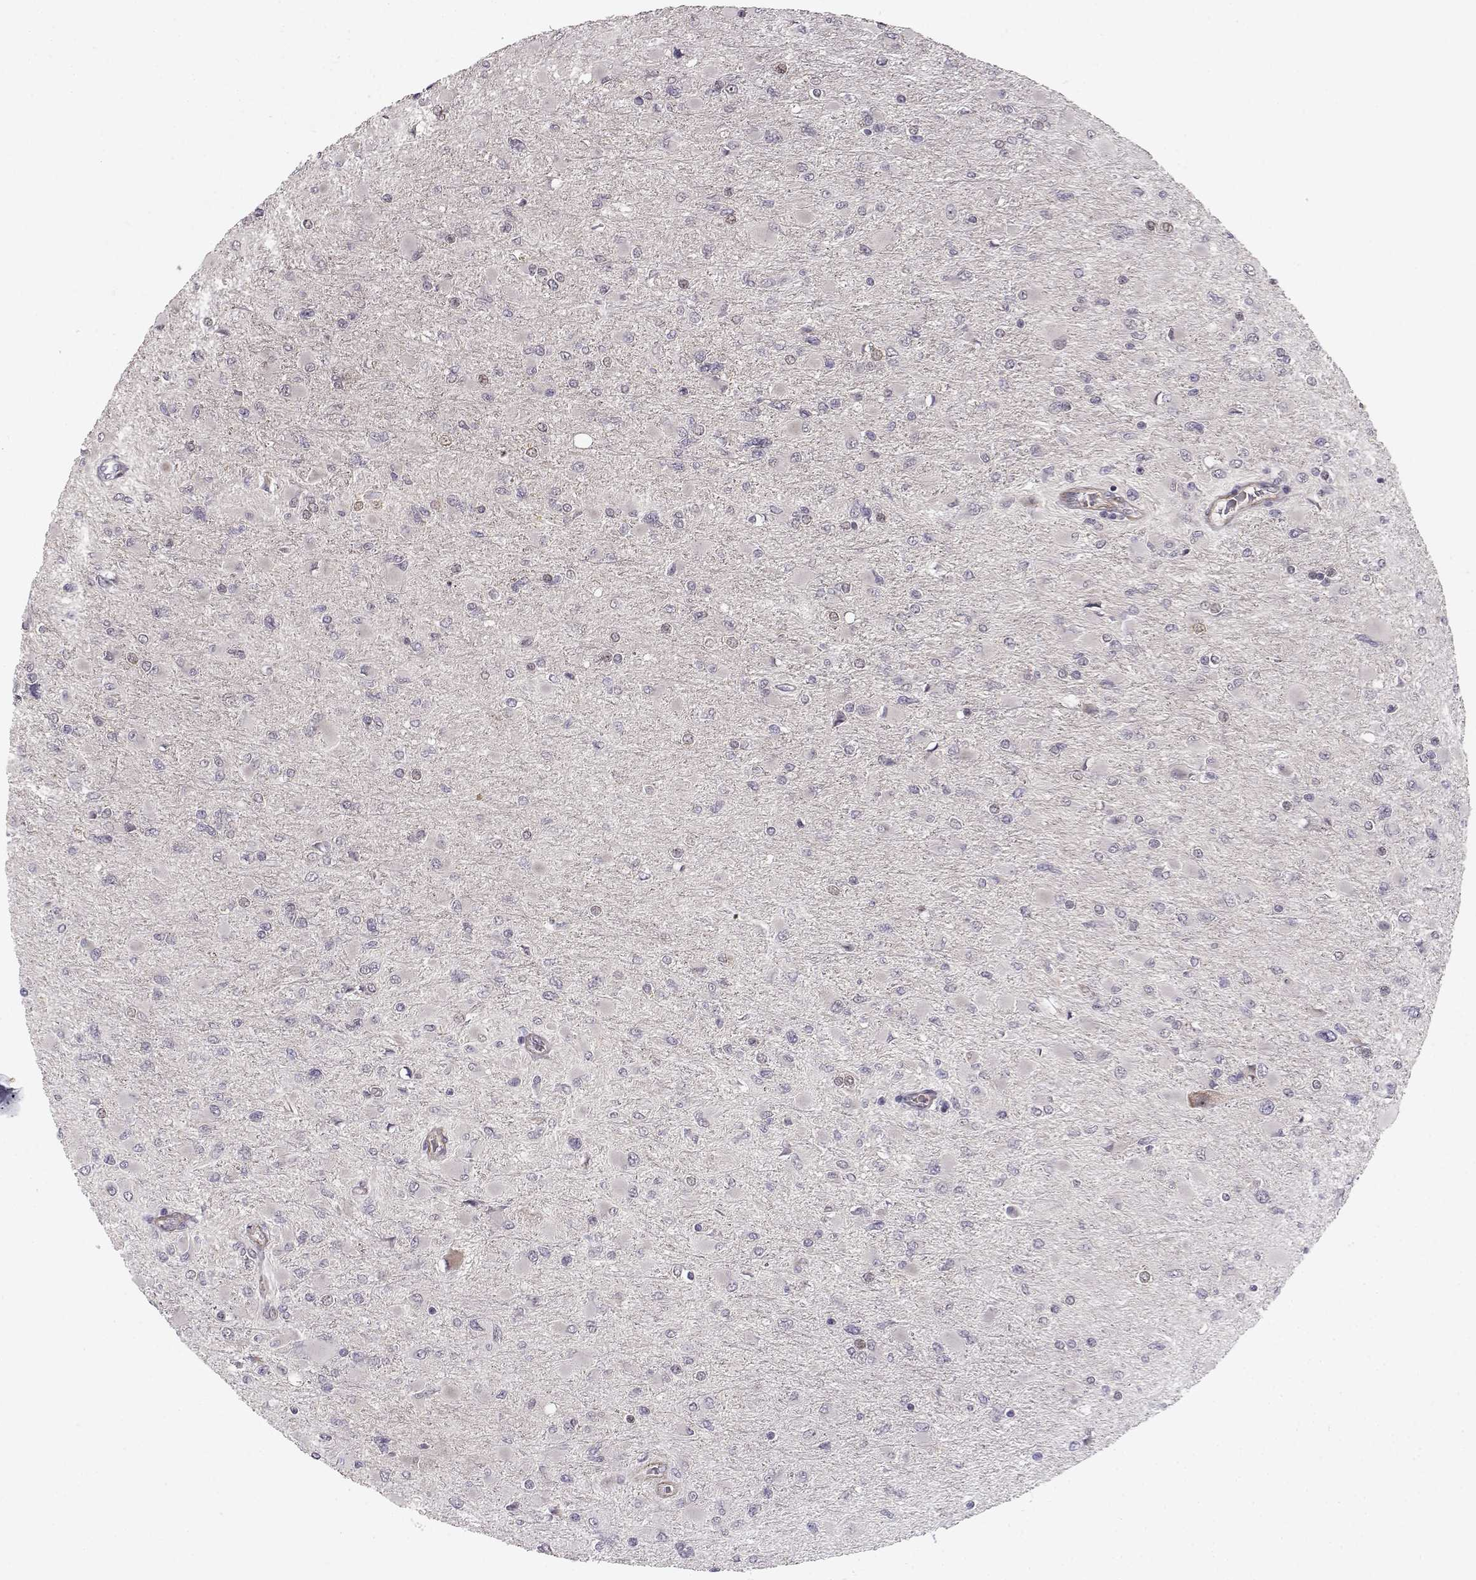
{"staining": {"intensity": "negative", "quantity": "none", "location": "none"}, "tissue": "glioma", "cell_type": "Tumor cells", "image_type": "cancer", "snomed": [{"axis": "morphology", "description": "Glioma, malignant, High grade"}, {"axis": "topography", "description": "Cerebral cortex"}], "caption": "Immunohistochemical staining of glioma reveals no significant positivity in tumor cells. (Brightfield microscopy of DAB immunohistochemistry (IHC) at high magnification).", "gene": "RGS9BP", "patient": {"sex": "female", "age": 36}}